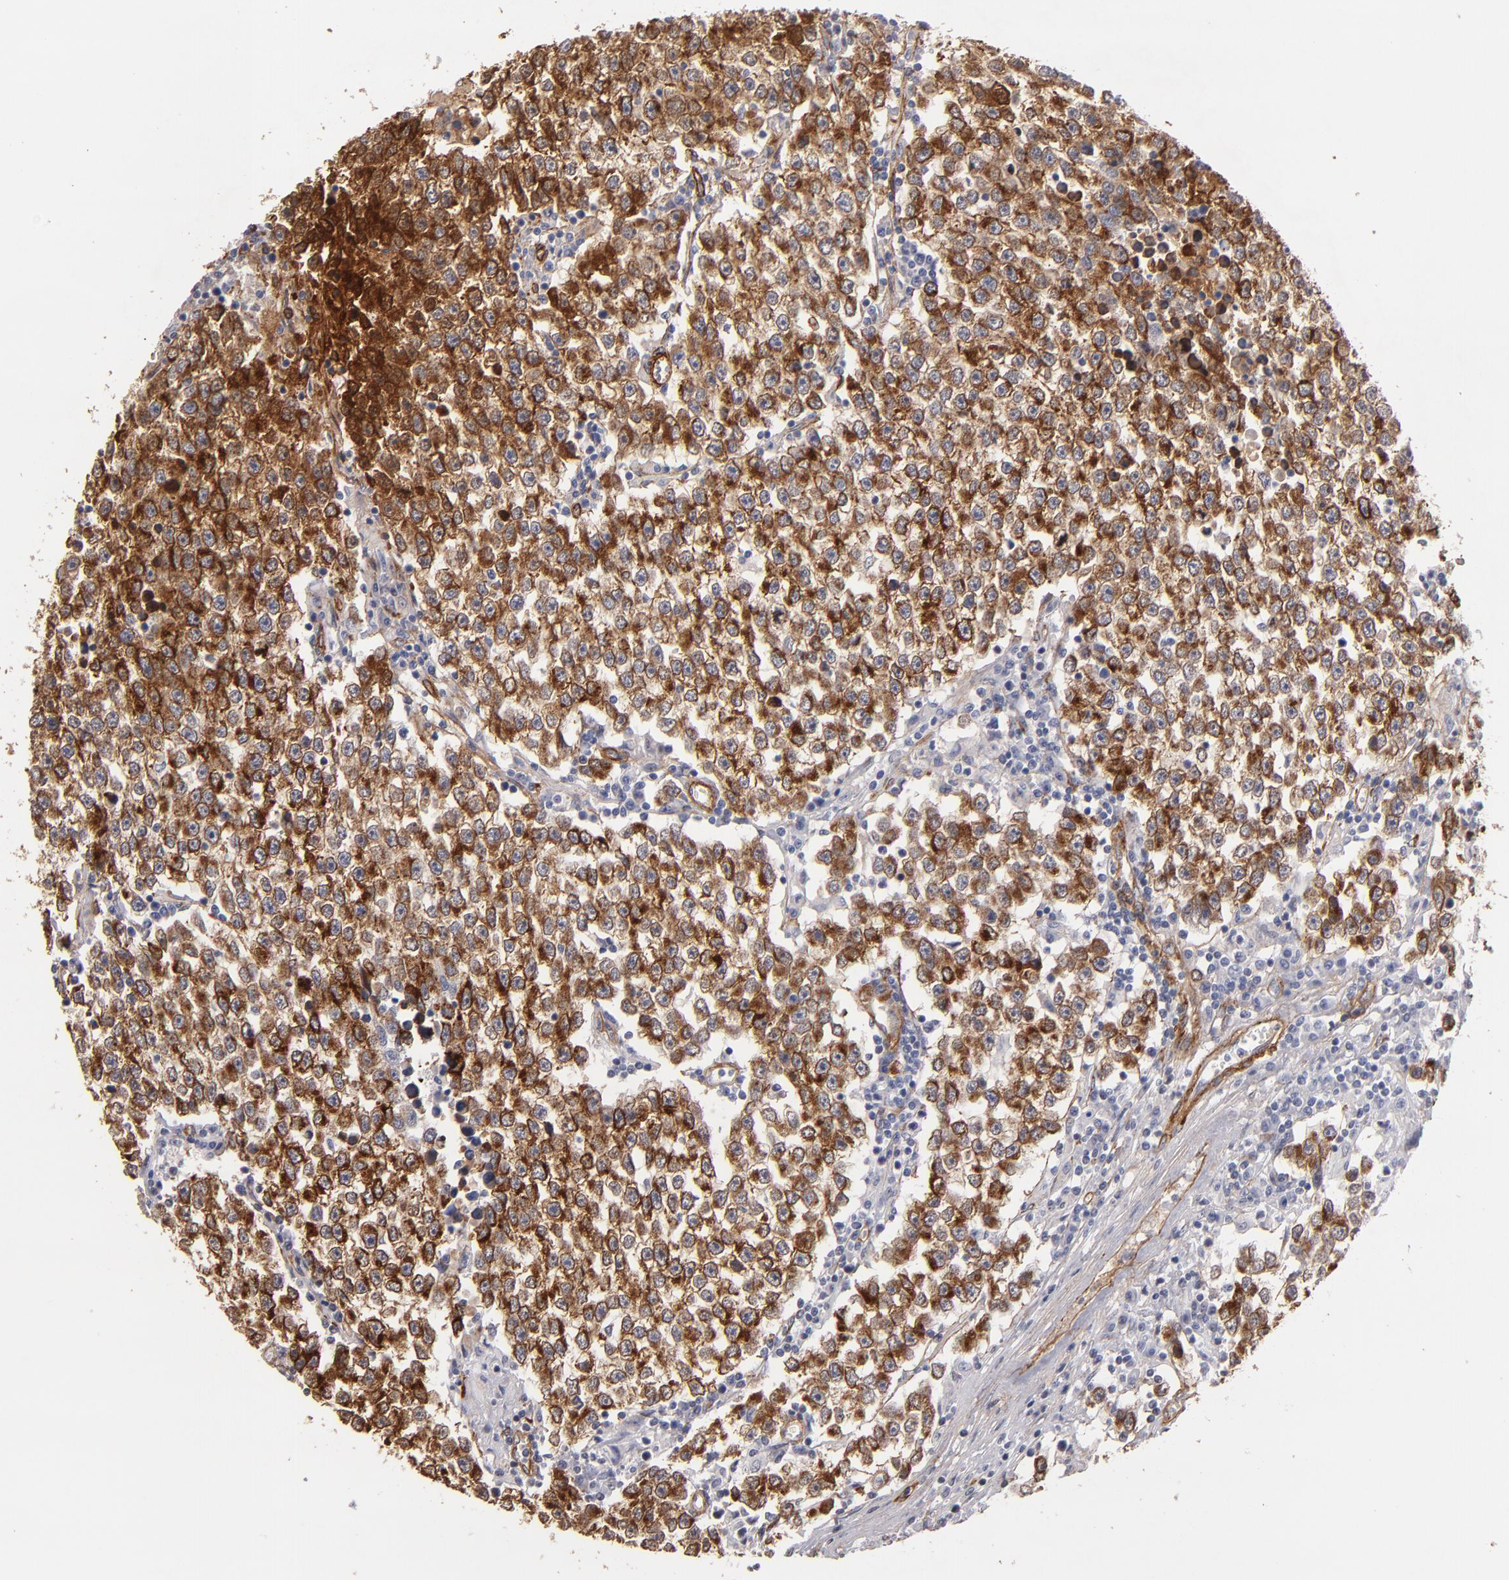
{"staining": {"intensity": "moderate", "quantity": ">75%", "location": "cytoplasmic/membranous"}, "tissue": "testis cancer", "cell_type": "Tumor cells", "image_type": "cancer", "snomed": [{"axis": "morphology", "description": "Seminoma, NOS"}, {"axis": "topography", "description": "Testis"}], "caption": "Testis seminoma stained with a brown dye exhibits moderate cytoplasmic/membranous positive staining in about >75% of tumor cells.", "gene": "LAMC1", "patient": {"sex": "male", "age": 36}}